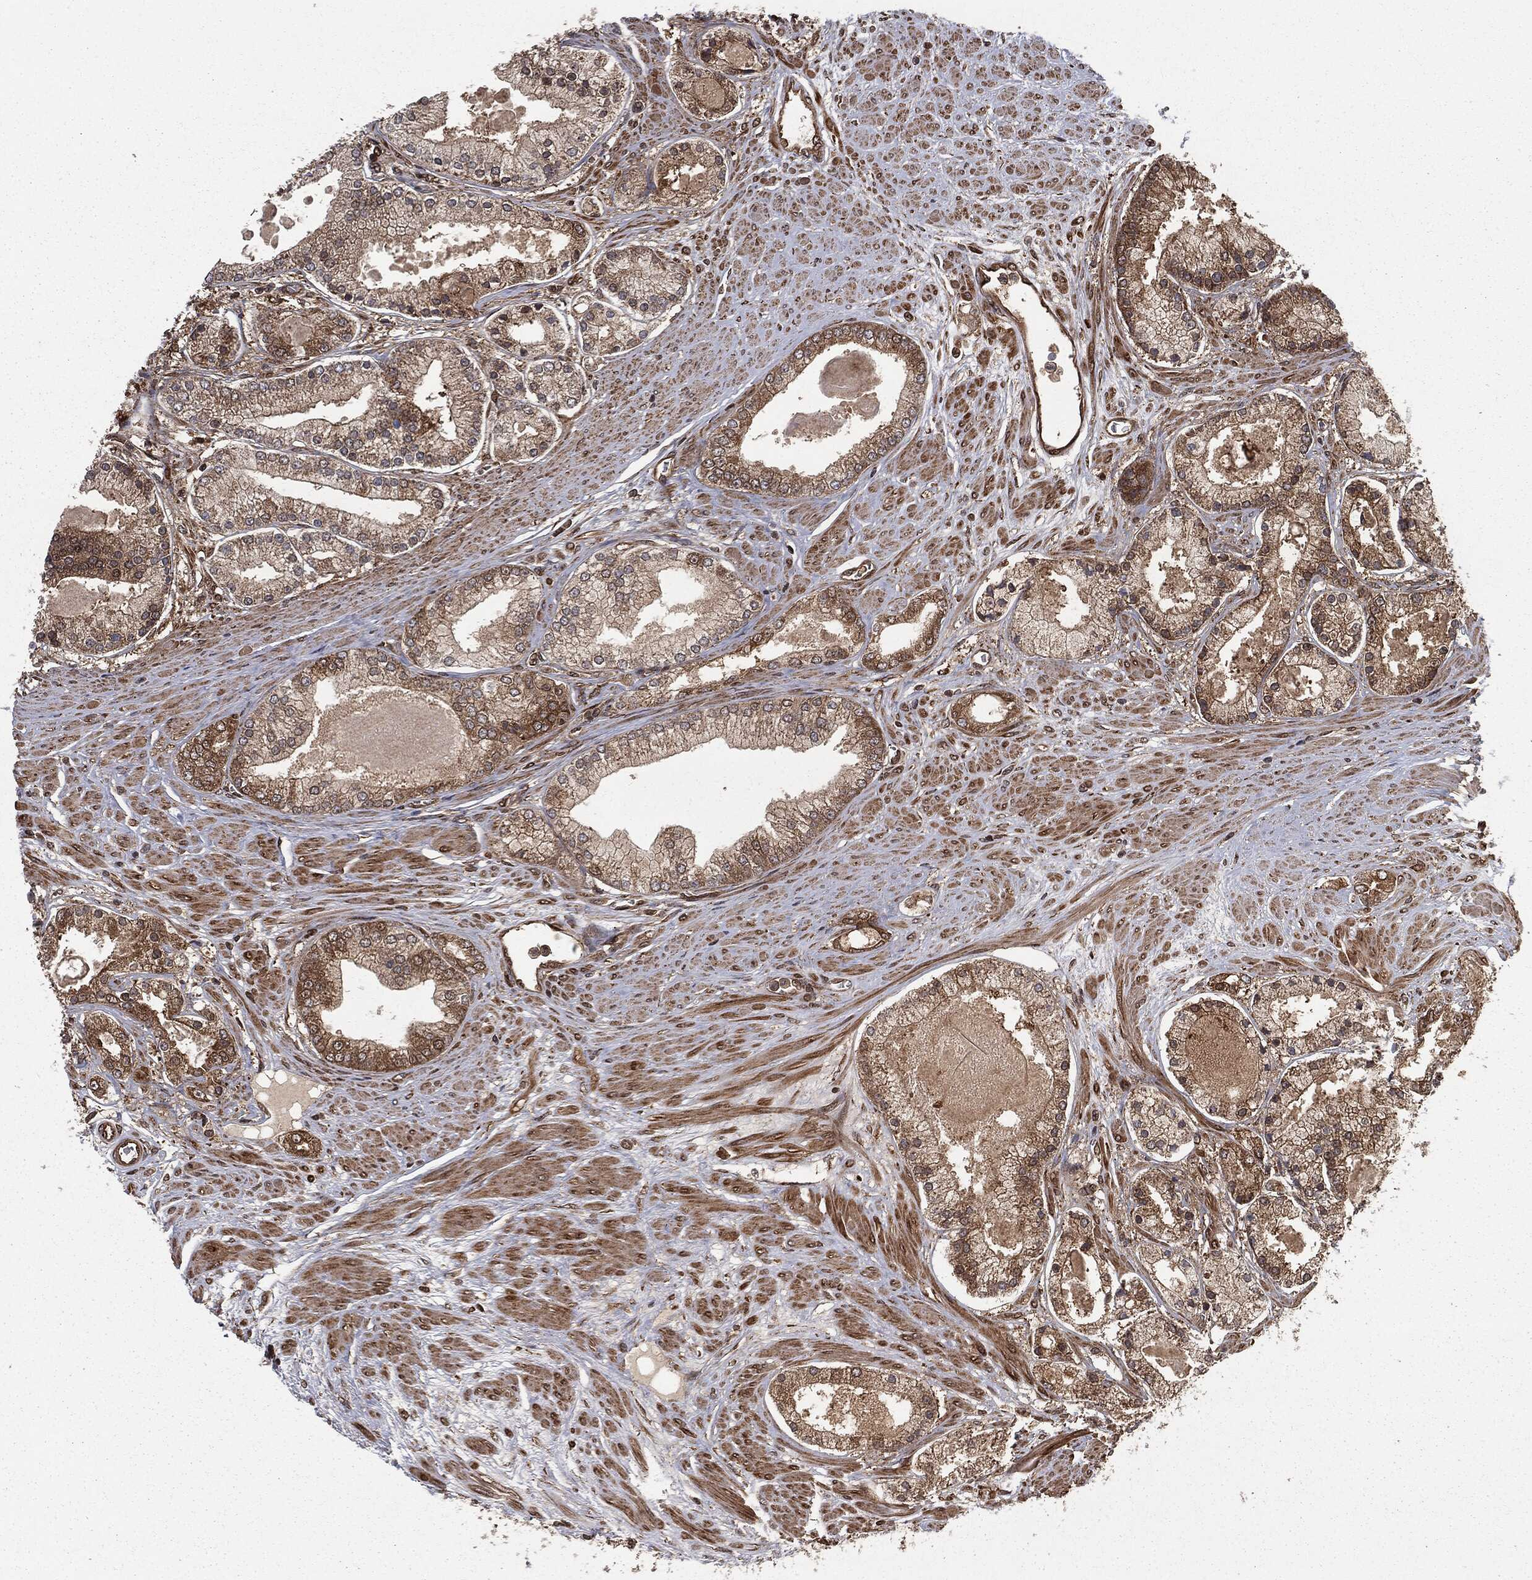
{"staining": {"intensity": "strong", "quantity": "<25%", "location": "cytoplasmic/membranous,nuclear"}, "tissue": "prostate cancer", "cell_type": "Tumor cells", "image_type": "cancer", "snomed": [{"axis": "morphology", "description": "Adenocarcinoma, High grade"}, {"axis": "topography", "description": "Prostate"}], "caption": "Immunohistochemistry (IHC) histopathology image of human high-grade adenocarcinoma (prostate) stained for a protein (brown), which shows medium levels of strong cytoplasmic/membranous and nuclear expression in approximately <25% of tumor cells.", "gene": "RANBP9", "patient": {"sex": "male", "age": 67}}